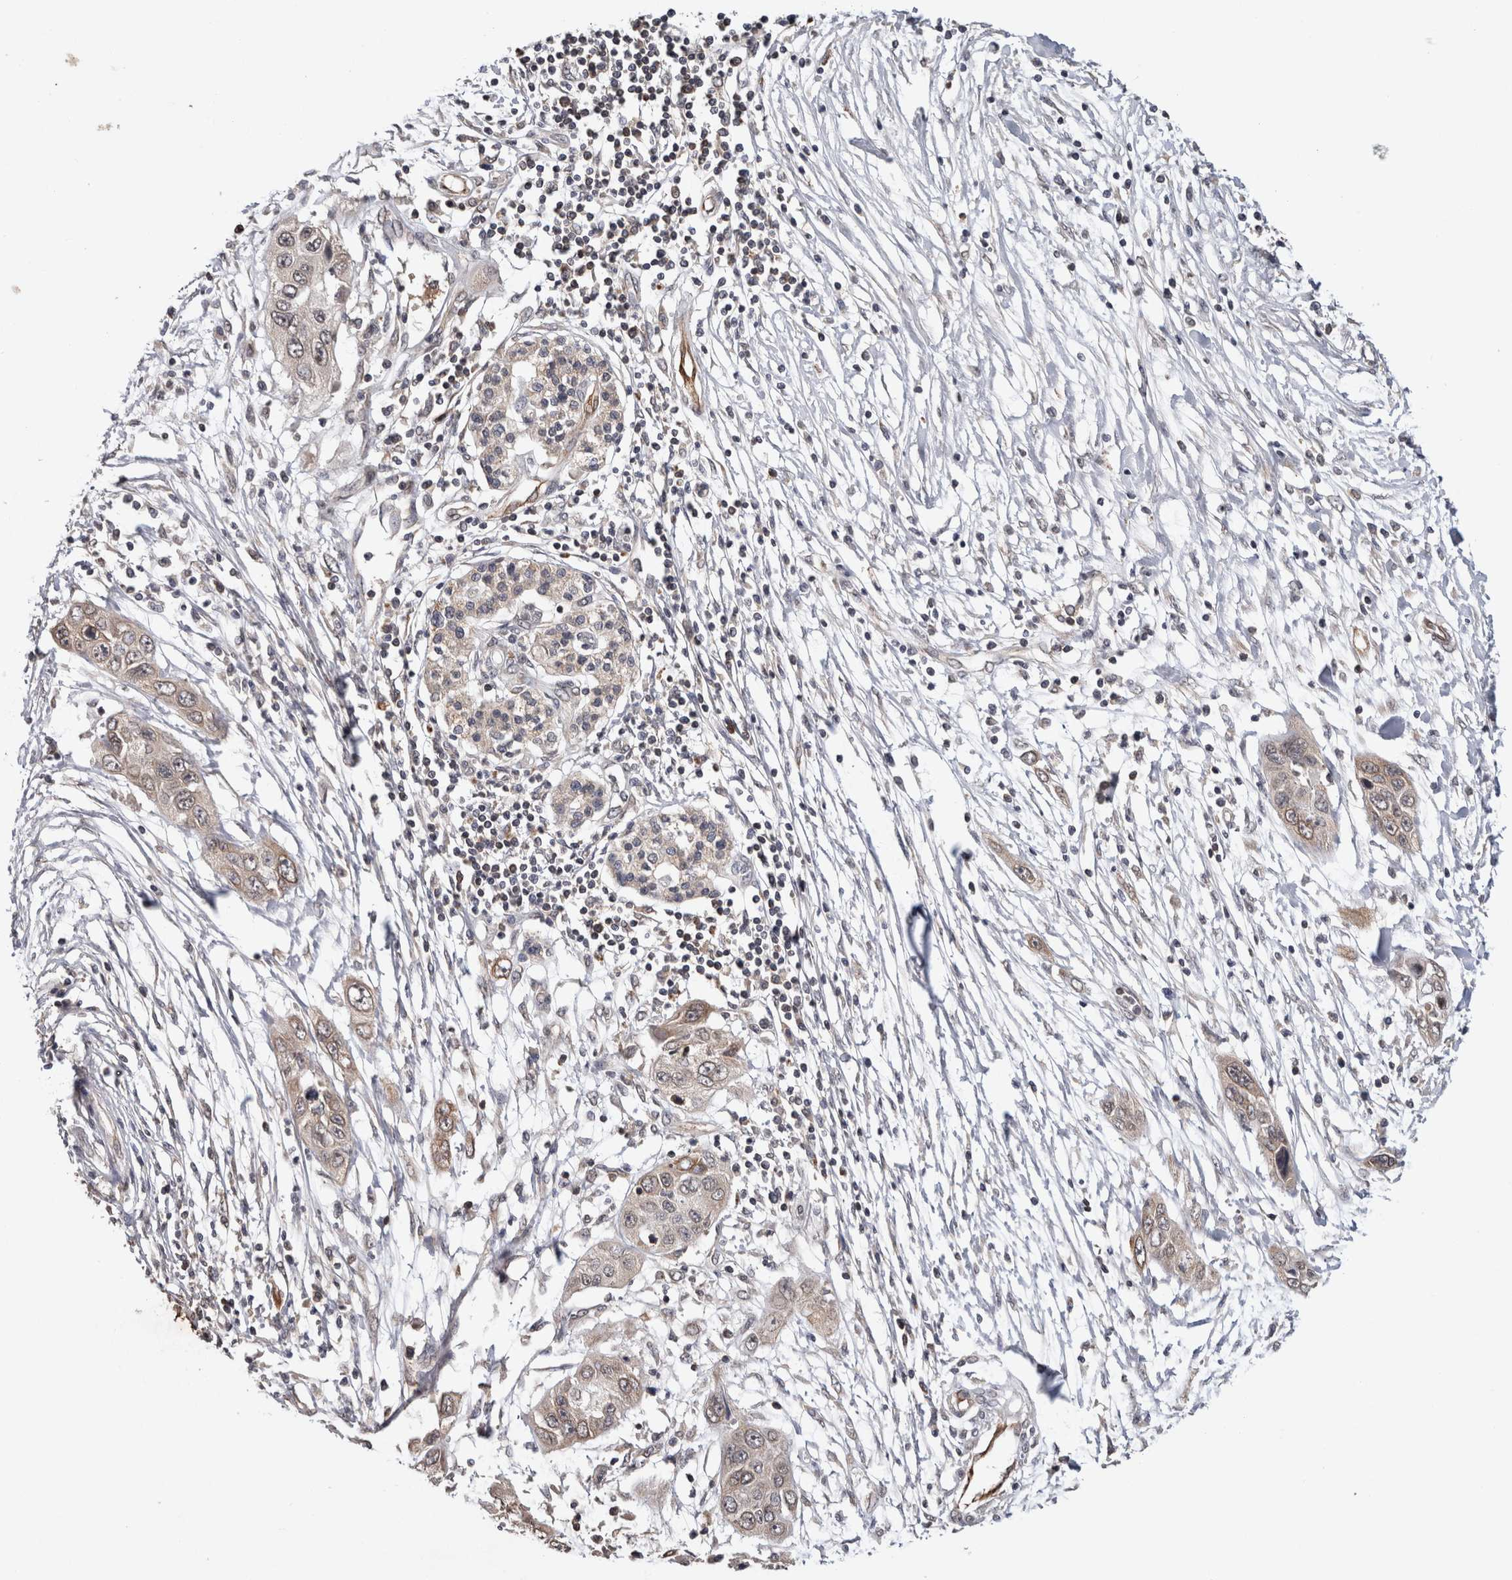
{"staining": {"intensity": "weak", "quantity": "<25%", "location": "cytoplasmic/membranous"}, "tissue": "pancreatic cancer", "cell_type": "Tumor cells", "image_type": "cancer", "snomed": [{"axis": "morphology", "description": "Adenocarcinoma, NOS"}, {"axis": "topography", "description": "Pancreas"}], "caption": "A high-resolution histopathology image shows immunohistochemistry (IHC) staining of pancreatic cancer, which reveals no significant expression in tumor cells.", "gene": "HMOX2", "patient": {"sex": "female", "age": 70}}